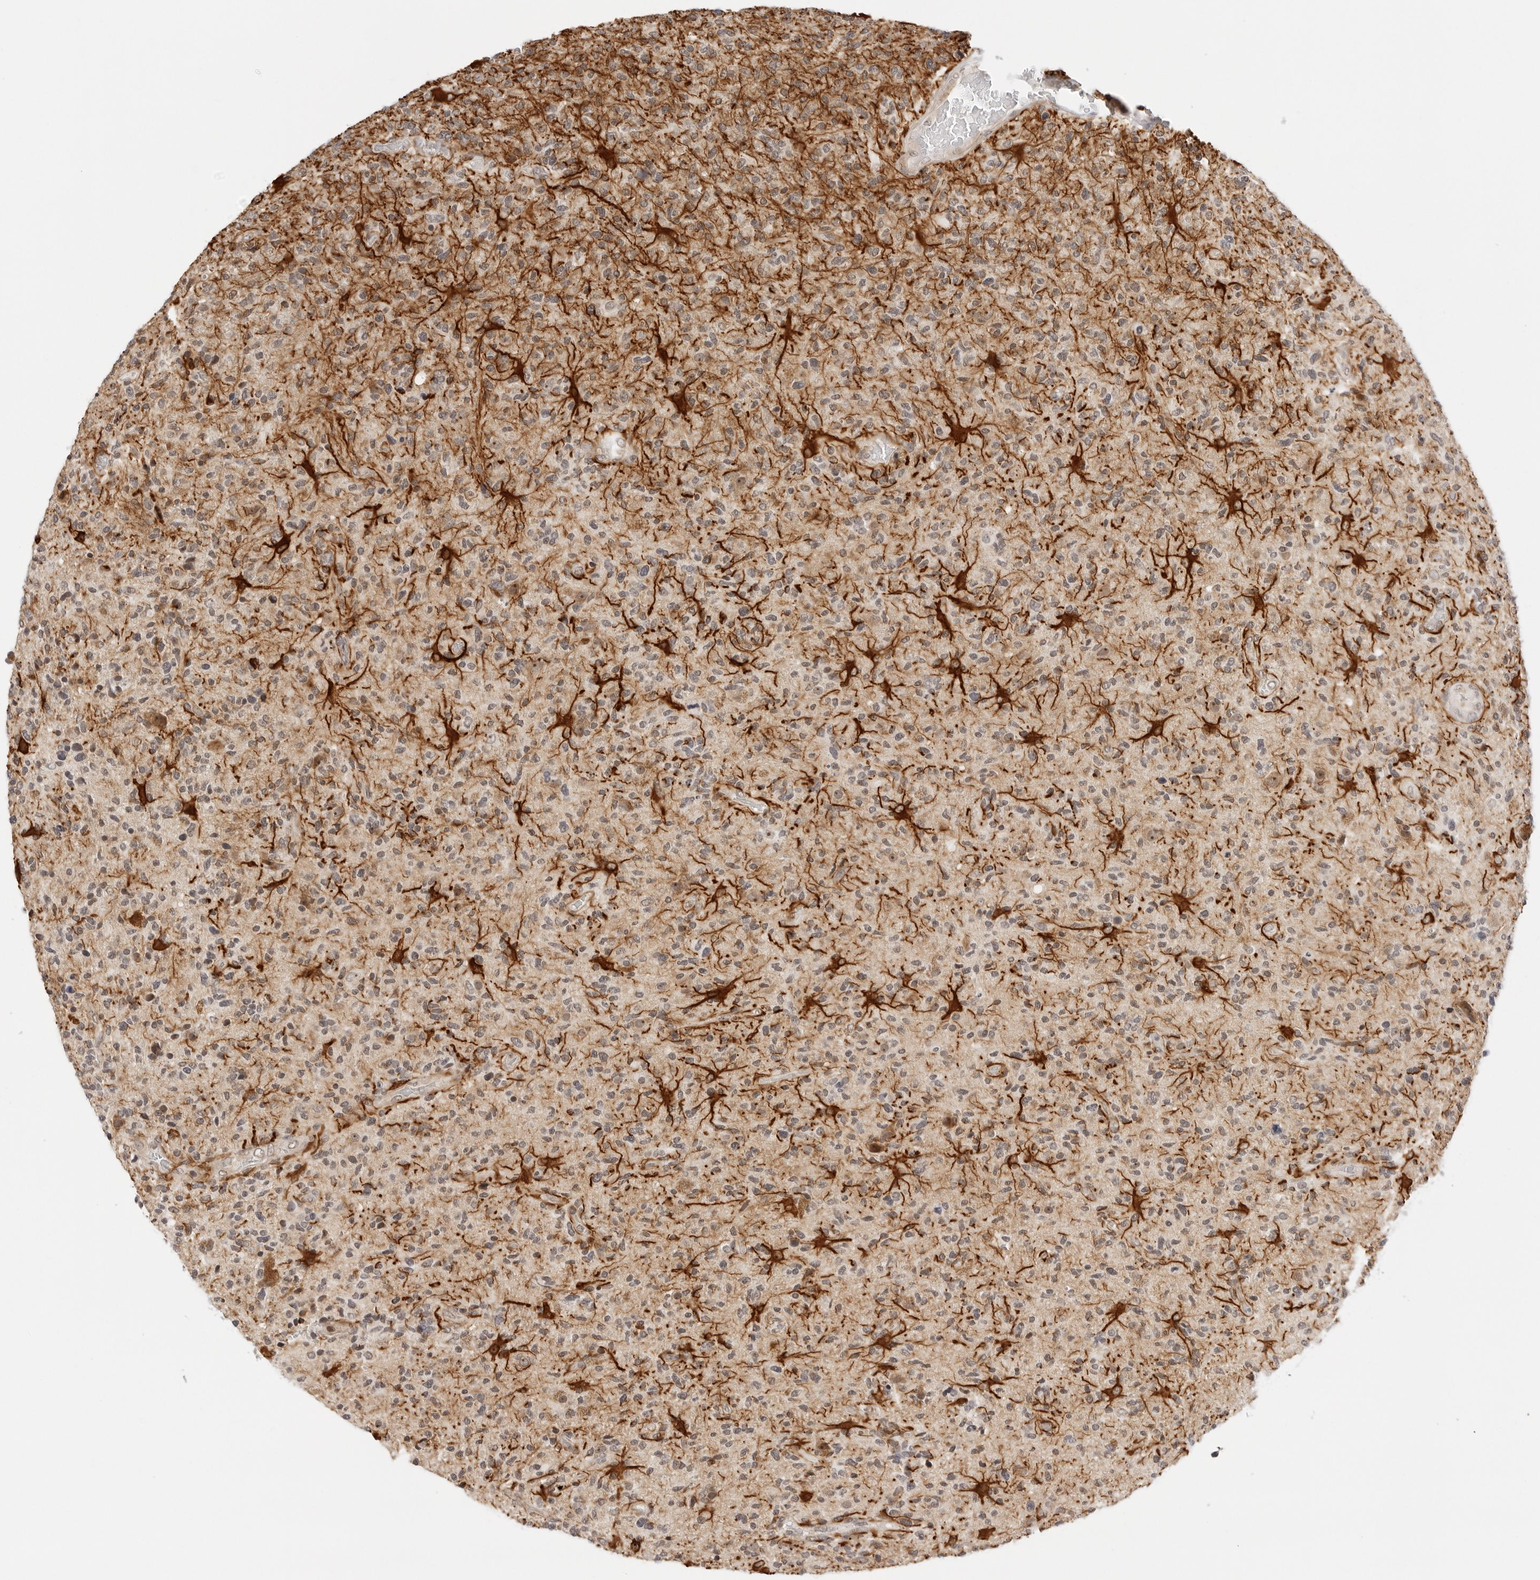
{"staining": {"intensity": "weak", "quantity": "25%-75%", "location": "cytoplasmic/membranous"}, "tissue": "glioma", "cell_type": "Tumor cells", "image_type": "cancer", "snomed": [{"axis": "morphology", "description": "Glioma, malignant, High grade"}, {"axis": "topography", "description": "Brain"}], "caption": "Glioma stained for a protein displays weak cytoplasmic/membranous positivity in tumor cells. (brown staining indicates protein expression, while blue staining denotes nuclei).", "gene": "GORAB", "patient": {"sex": "male", "age": 72}}